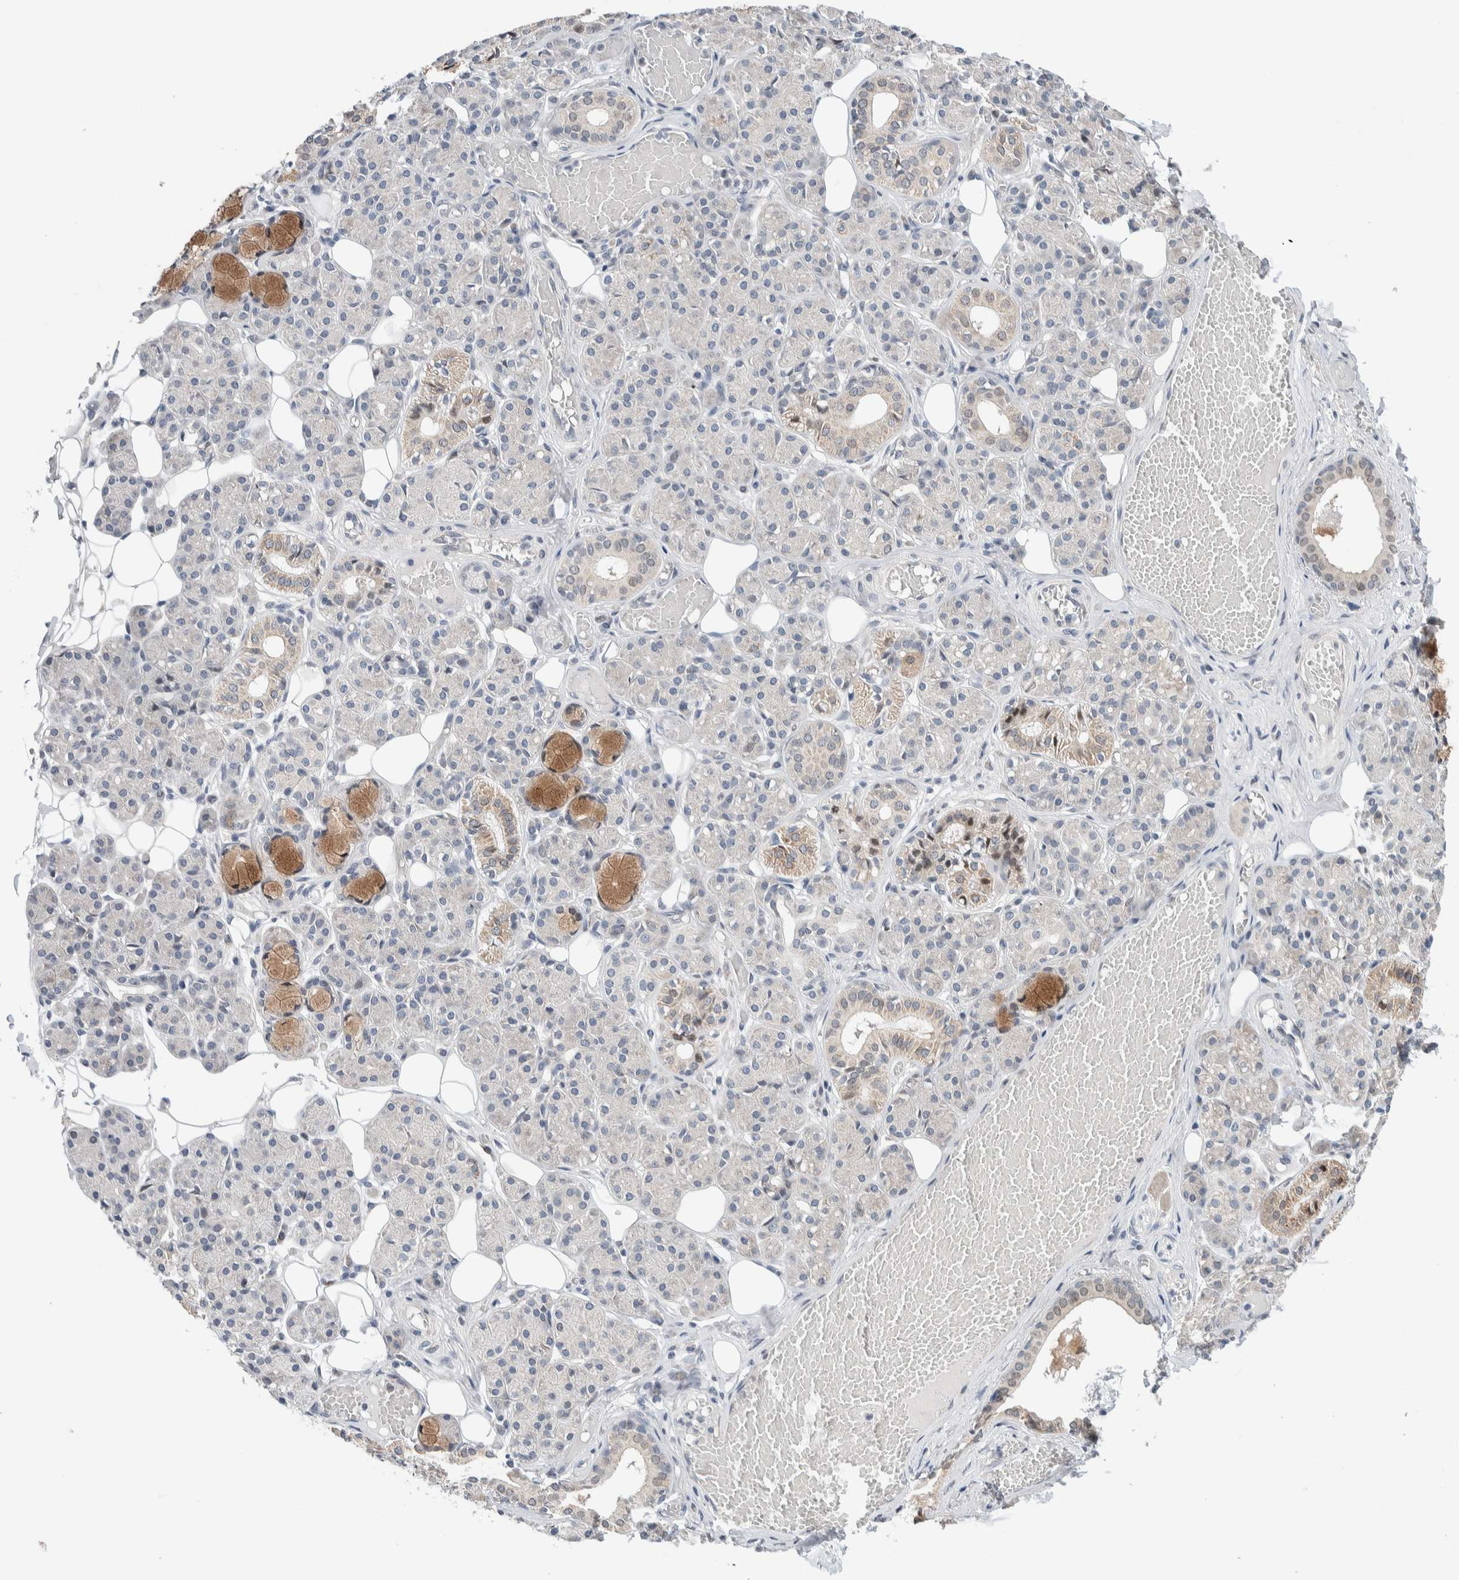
{"staining": {"intensity": "moderate", "quantity": "<25%", "location": "cytoplasmic/membranous"}, "tissue": "salivary gland", "cell_type": "Glandular cells", "image_type": "normal", "snomed": [{"axis": "morphology", "description": "Normal tissue, NOS"}, {"axis": "topography", "description": "Salivary gland"}], "caption": "IHC photomicrograph of normal human salivary gland stained for a protein (brown), which demonstrates low levels of moderate cytoplasmic/membranous positivity in about <25% of glandular cells.", "gene": "NEUROD1", "patient": {"sex": "male", "age": 63}}